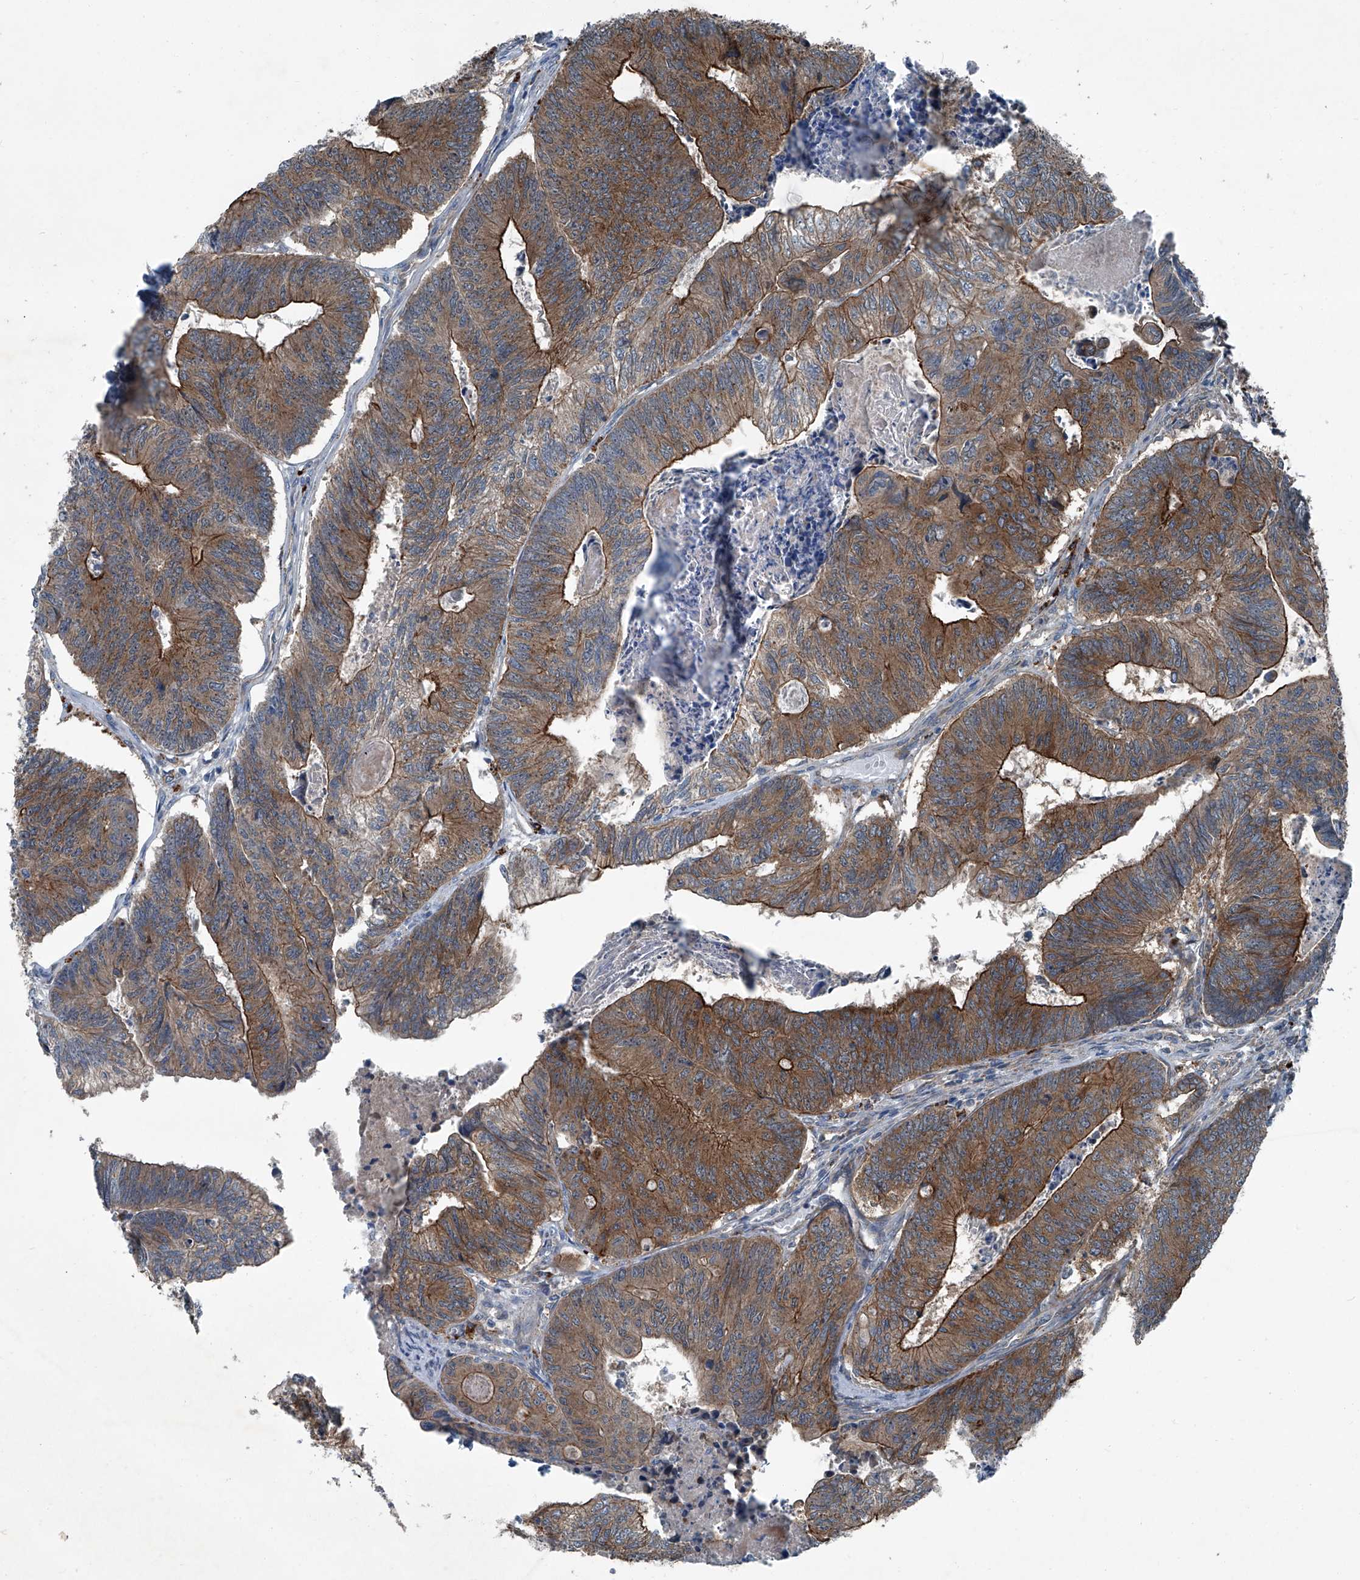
{"staining": {"intensity": "moderate", "quantity": ">75%", "location": "cytoplasmic/membranous"}, "tissue": "colorectal cancer", "cell_type": "Tumor cells", "image_type": "cancer", "snomed": [{"axis": "morphology", "description": "Adenocarcinoma, NOS"}, {"axis": "topography", "description": "Colon"}], "caption": "About >75% of tumor cells in colorectal cancer demonstrate moderate cytoplasmic/membranous protein positivity as visualized by brown immunohistochemical staining.", "gene": "SENP2", "patient": {"sex": "female", "age": 67}}